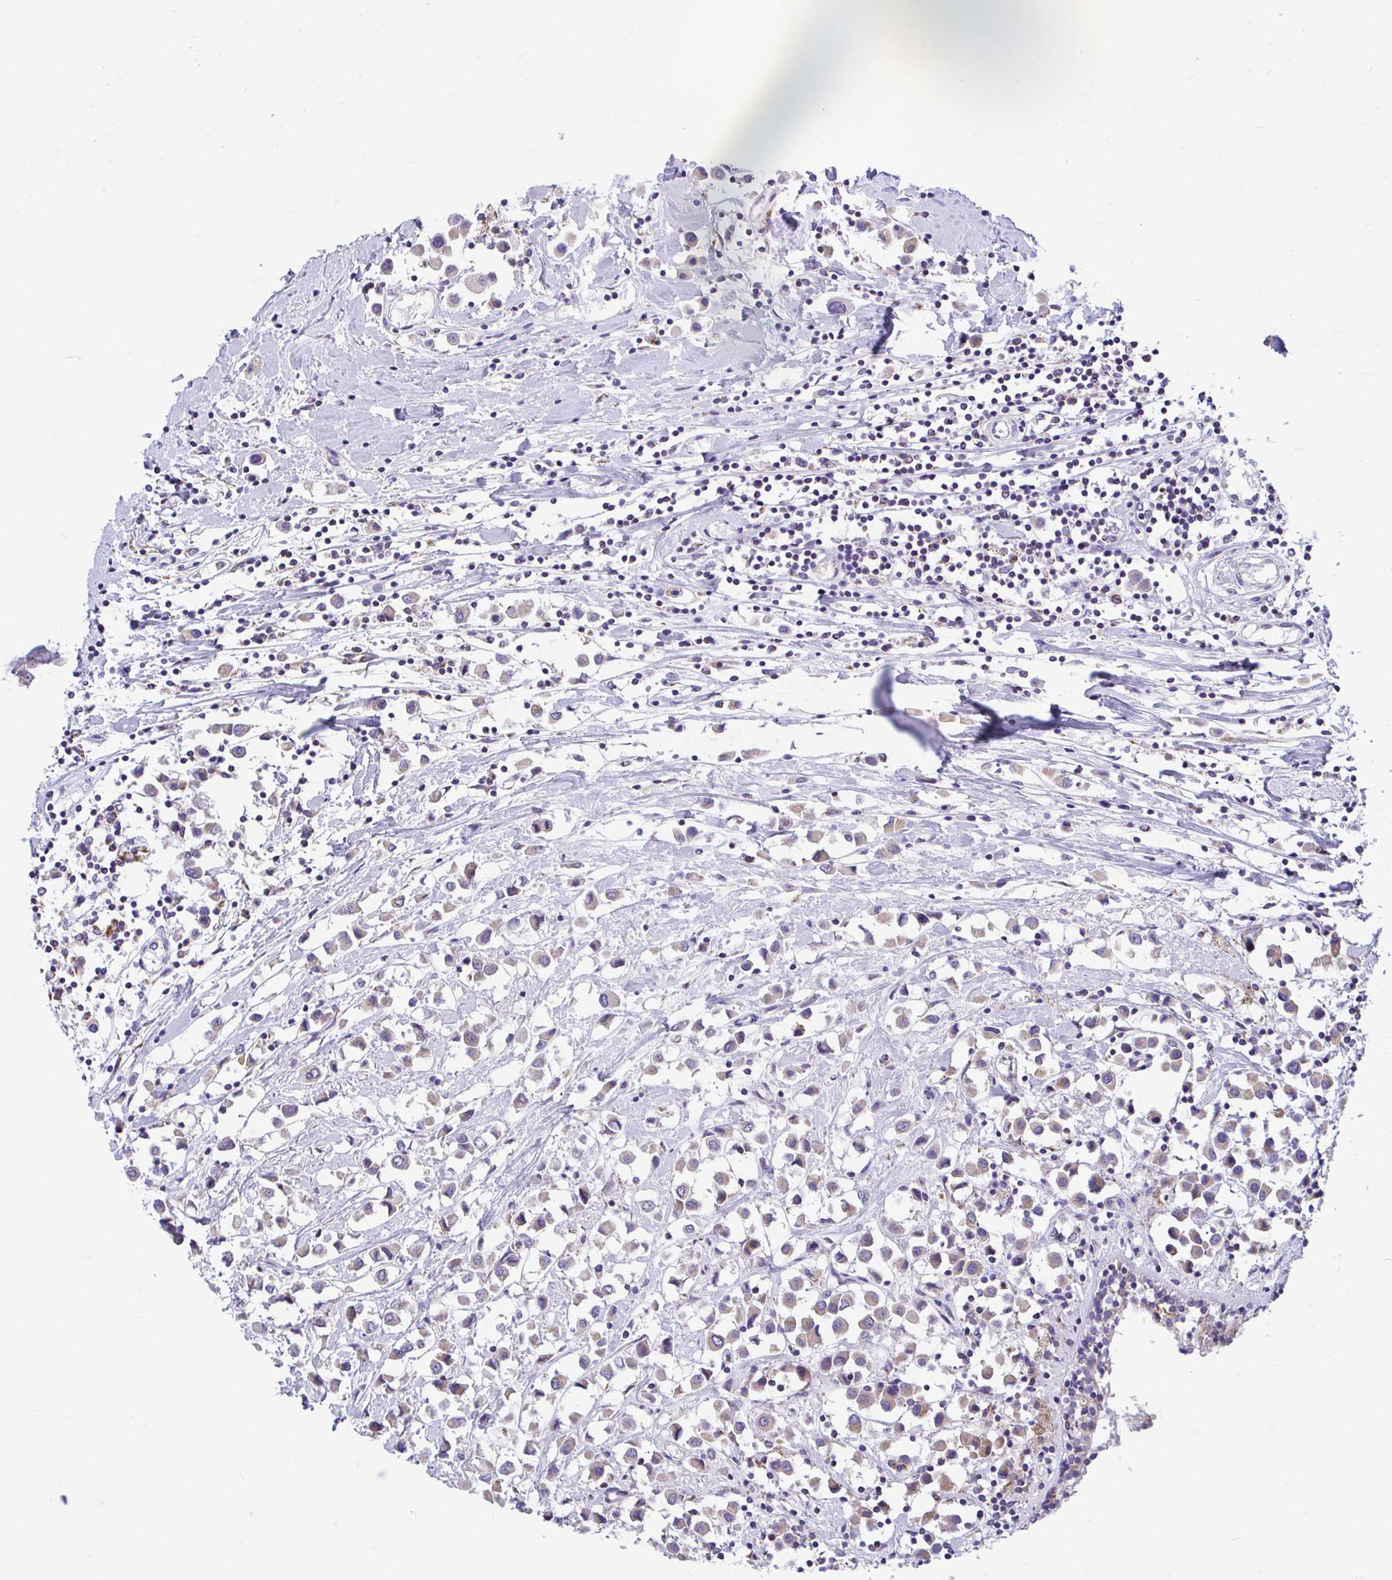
{"staining": {"intensity": "weak", "quantity": "25%-75%", "location": "cytoplasmic/membranous"}, "tissue": "breast cancer", "cell_type": "Tumor cells", "image_type": "cancer", "snomed": [{"axis": "morphology", "description": "Duct carcinoma"}, {"axis": "topography", "description": "Breast"}], "caption": "IHC (DAB (3,3'-diaminobenzidine)) staining of intraductal carcinoma (breast) displays weak cytoplasmic/membranous protein expression in approximately 25%-75% of tumor cells. (Brightfield microscopy of DAB IHC at high magnification).", "gene": "OR13A1", "patient": {"sex": "female", "age": 61}}